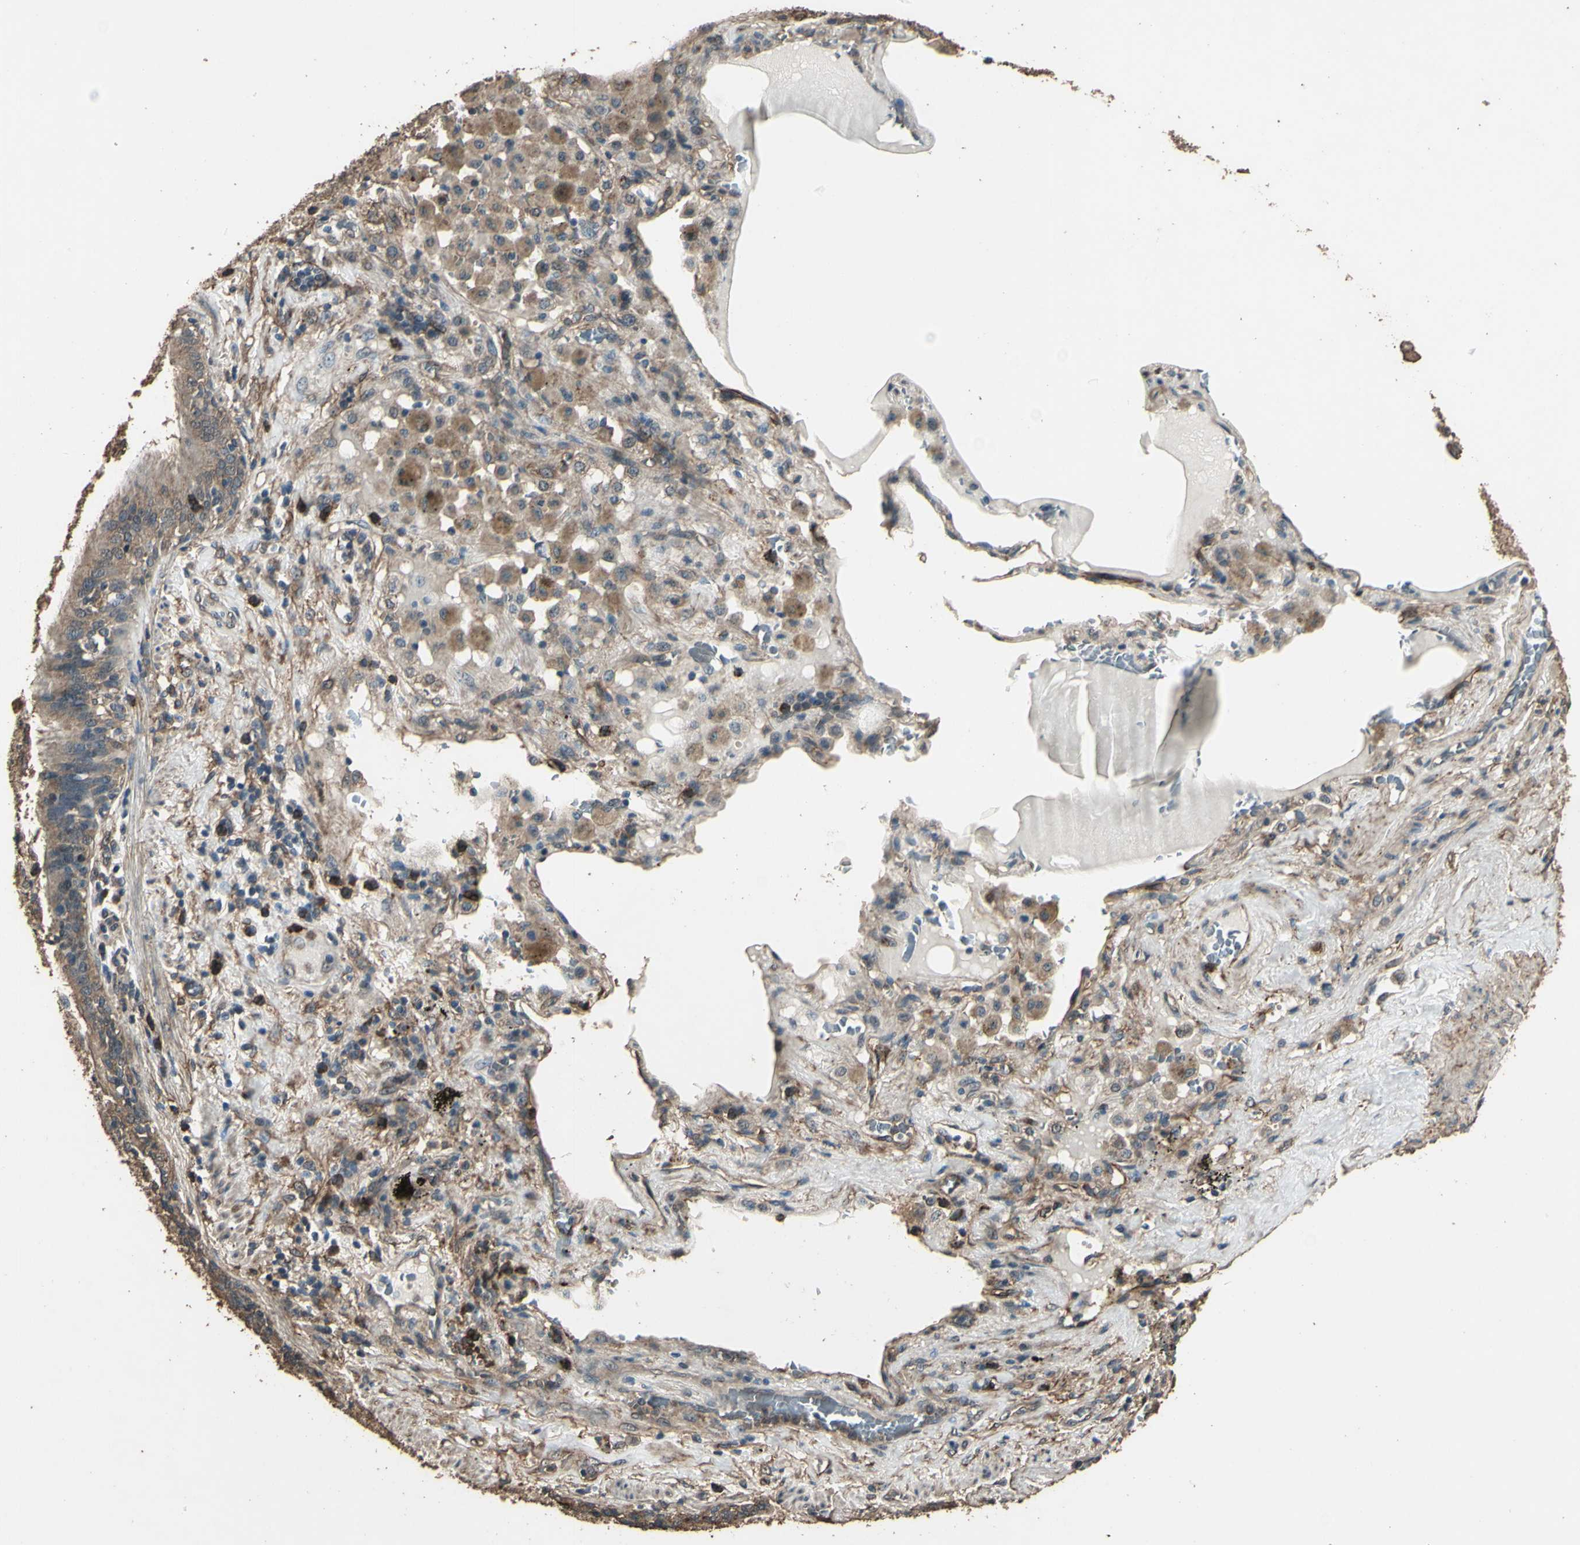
{"staining": {"intensity": "moderate", "quantity": ">75%", "location": "cytoplasmic/membranous"}, "tissue": "lung cancer", "cell_type": "Tumor cells", "image_type": "cancer", "snomed": [{"axis": "morphology", "description": "Squamous cell carcinoma, NOS"}, {"axis": "topography", "description": "Lung"}], "caption": "High-magnification brightfield microscopy of squamous cell carcinoma (lung) stained with DAB (3,3'-diaminobenzidine) (brown) and counterstained with hematoxylin (blue). tumor cells exhibit moderate cytoplasmic/membranous staining is identified in approximately>75% of cells.", "gene": "TSPO", "patient": {"sex": "male", "age": 57}}